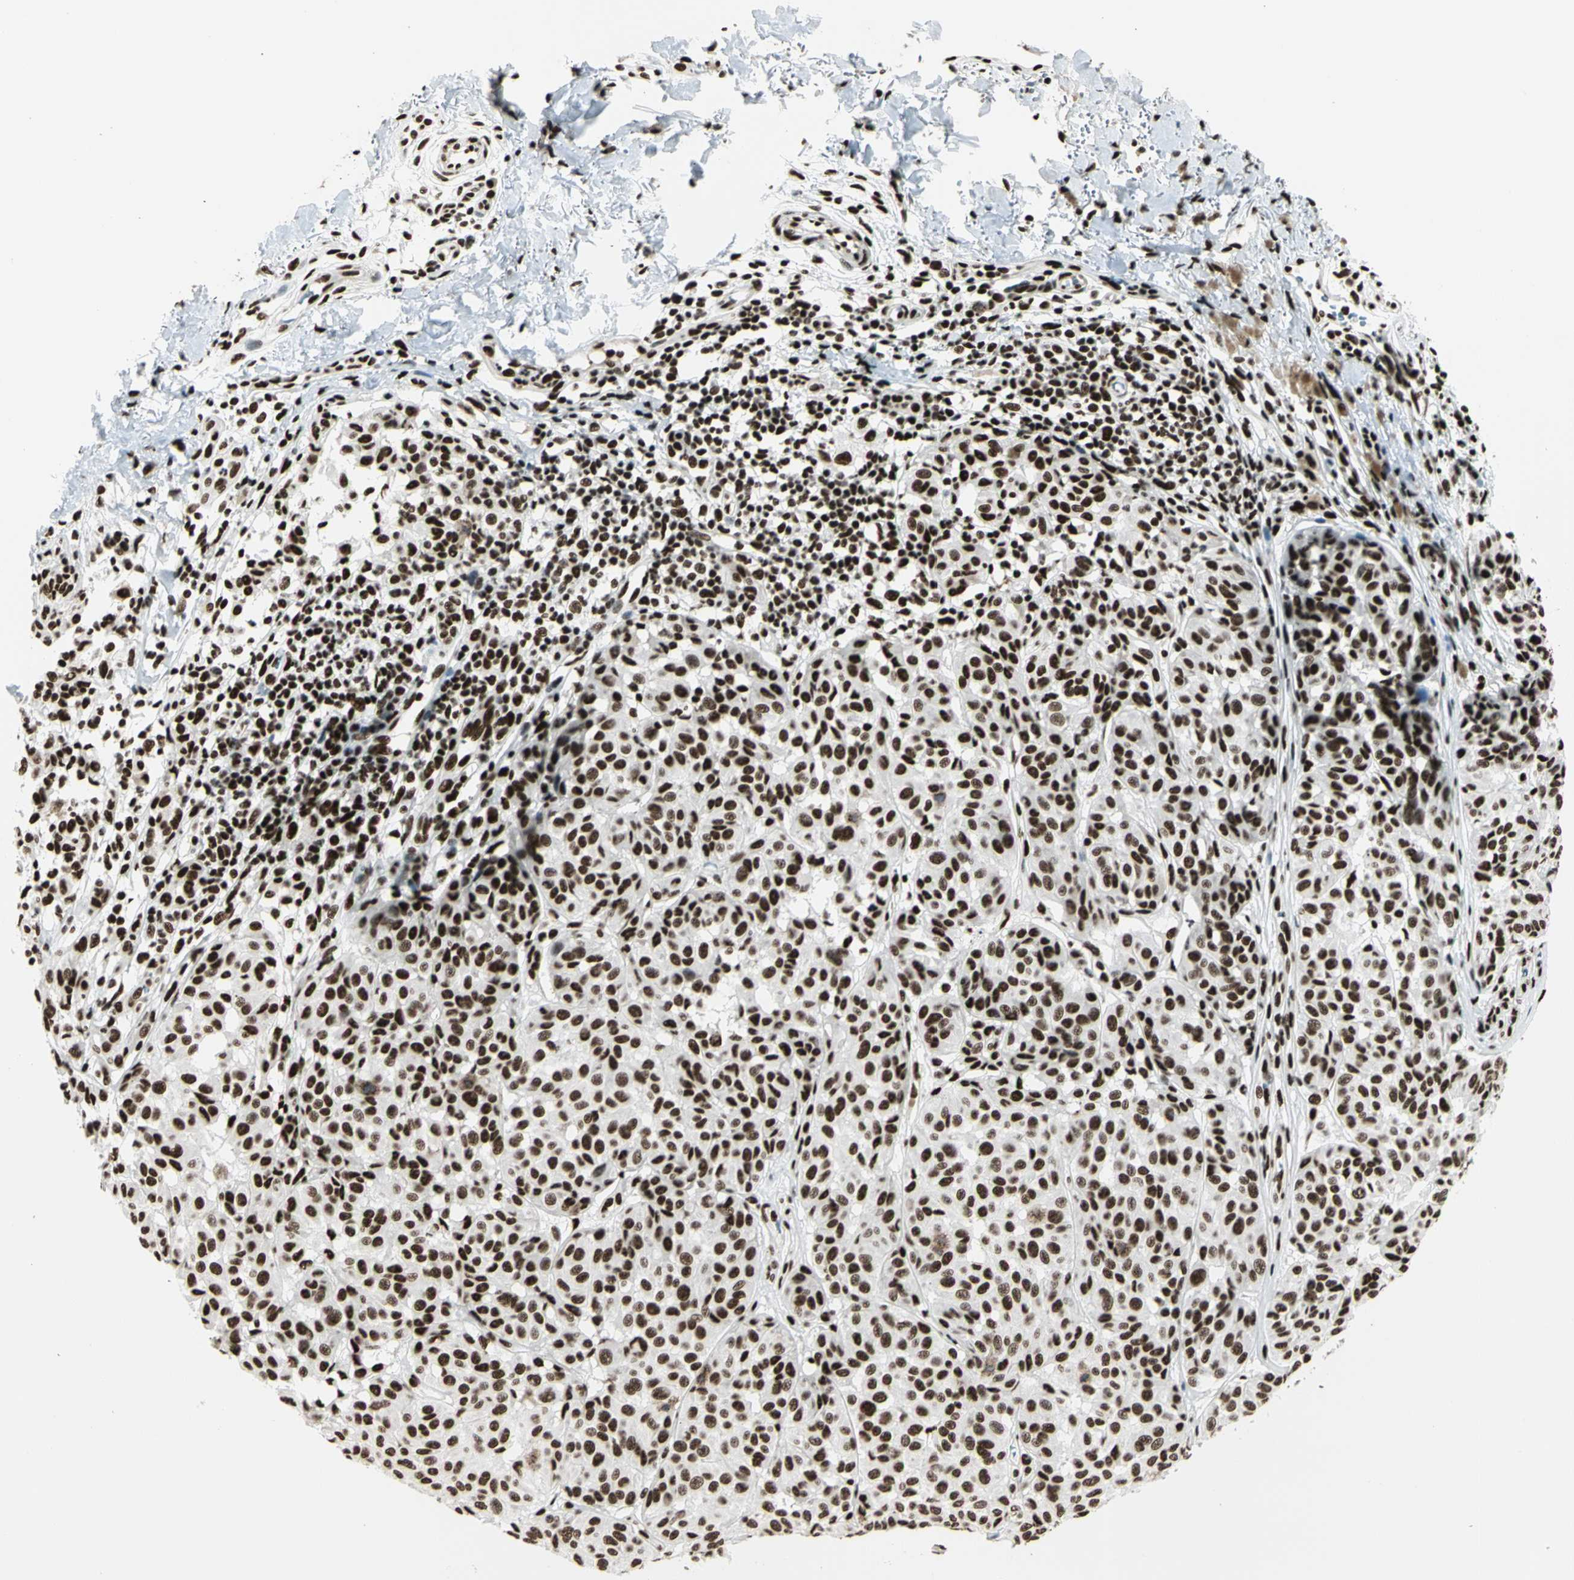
{"staining": {"intensity": "strong", "quantity": ">75%", "location": "nuclear"}, "tissue": "melanoma", "cell_type": "Tumor cells", "image_type": "cancer", "snomed": [{"axis": "morphology", "description": "Malignant melanoma, NOS"}, {"axis": "topography", "description": "Skin"}], "caption": "Immunohistochemical staining of malignant melanoma shows strong nuclear protein expression in about >75% of tumor cells.", "gene": "CCAR1", "patient": {"sex": "female", "age": 46}}